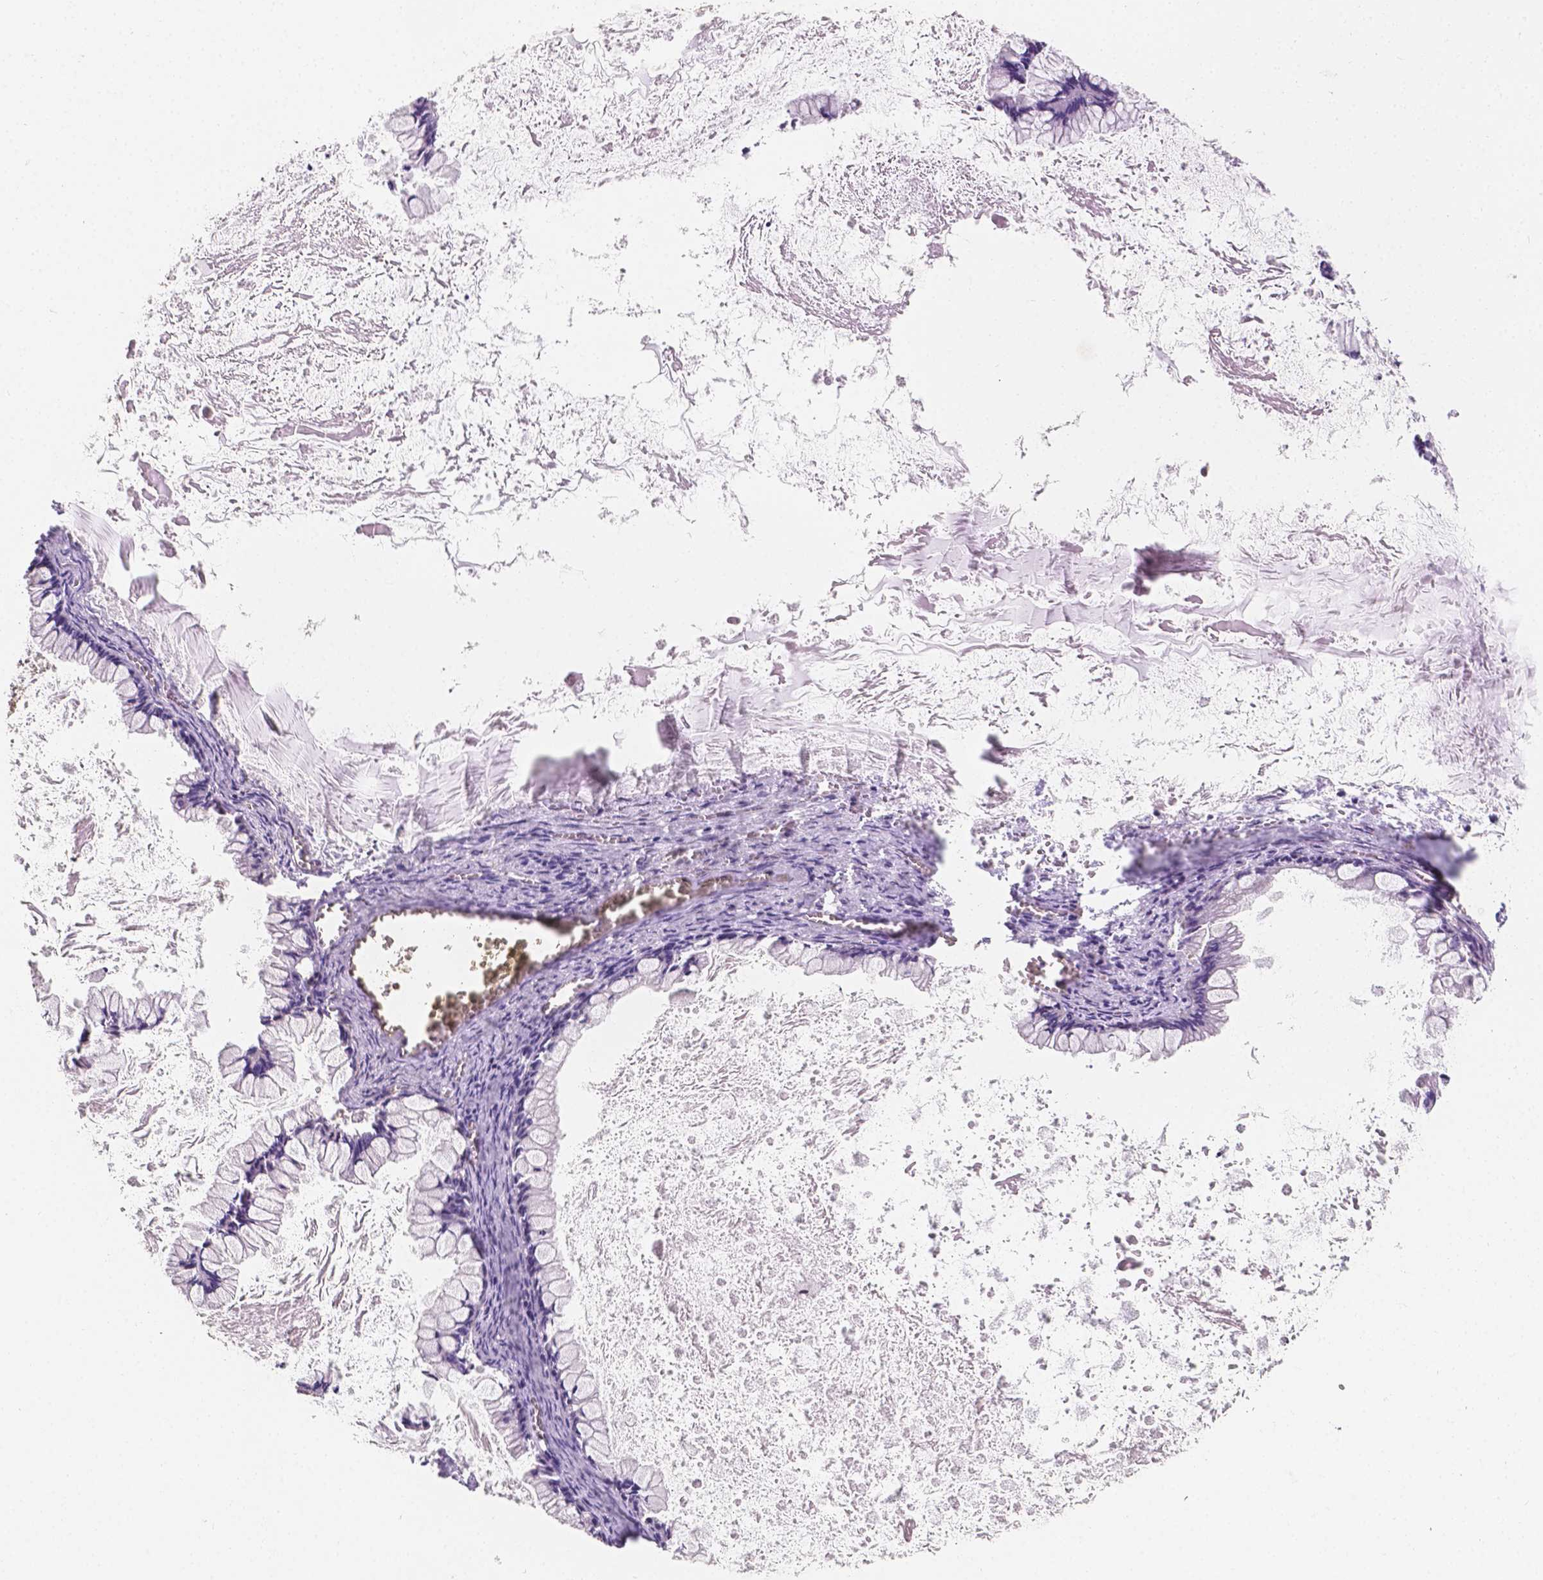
{"staining": {"intensity": "negative", "quantity": "none", "location": "none"}, "tissue": "ovarian cancer", "cell_type": "Tumor cells", "image_type": "cancer", "snomed": [{"axis": "morphology", "description": "Cystadenocarcinoma, mucinous, NOS"}, {"axis": "topography", "description": "Ovary"}], "caption": "High power microscopy micrograph of an immunohistochemistry photomicrograph of mucinous cystadenocarcinoma (ovarian), revealing no significant expression in tumor cells.", "gene": "SLC22A4", "patient": {"sex": "female", "age": 67}}